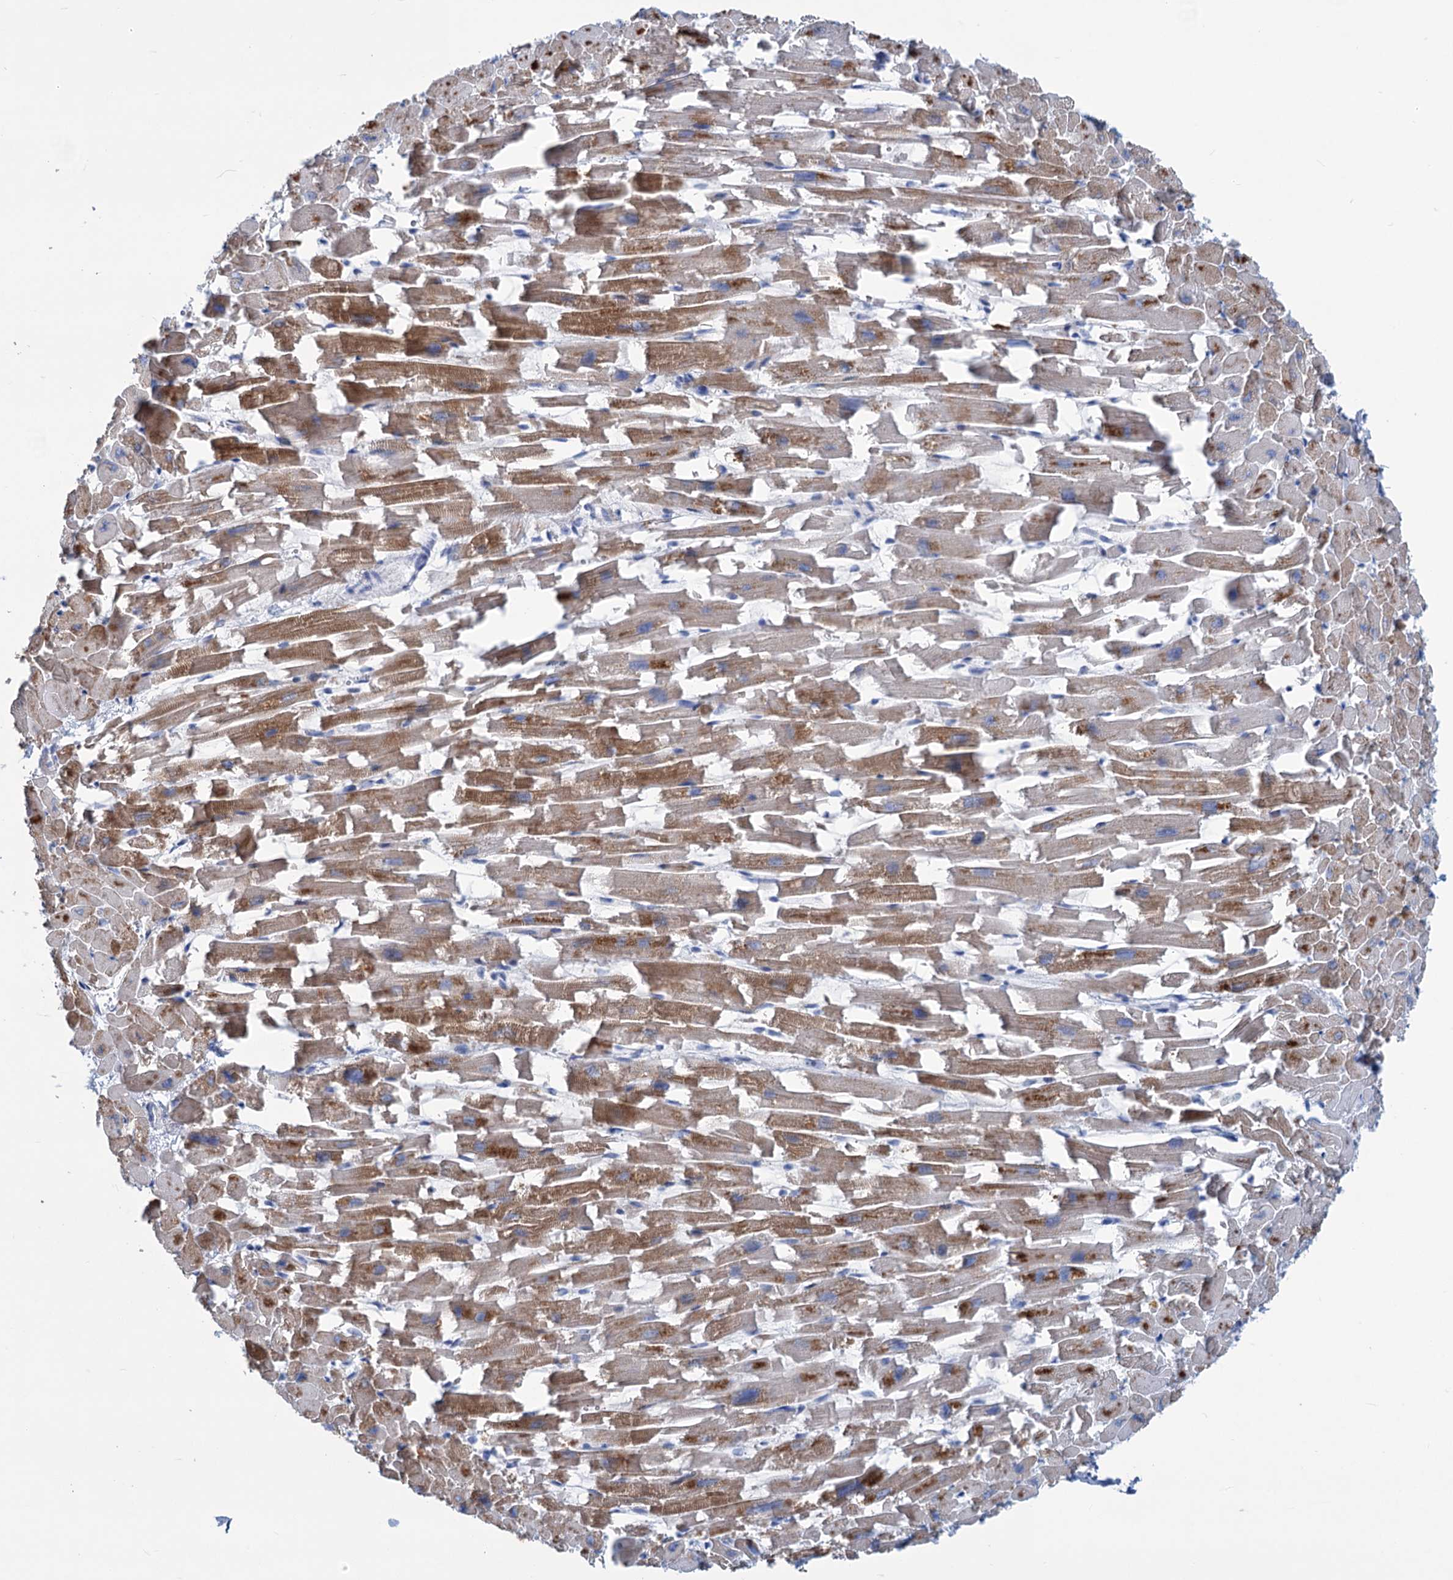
{"staining": {"intensity": "moderate", "quantity": "25%-75%", "location": "cytoplasmic/membranous"}, "tissue": "heart muscle", "cell_type": "Cardiomyocytes", "image_type": "normal", "snomed": [{"axis": "morphology", "description": "Normal tissue, NOS"}, {"axis": "topography", "description": "Heart"}], "caption": "A micrograph of heart muscle stained for a protein reveals moderate cytoplasmic/membranous brown staining in cardiomyocytes.", "gene": "NEU3", "patient": {"sex": "female", "age": 64}}